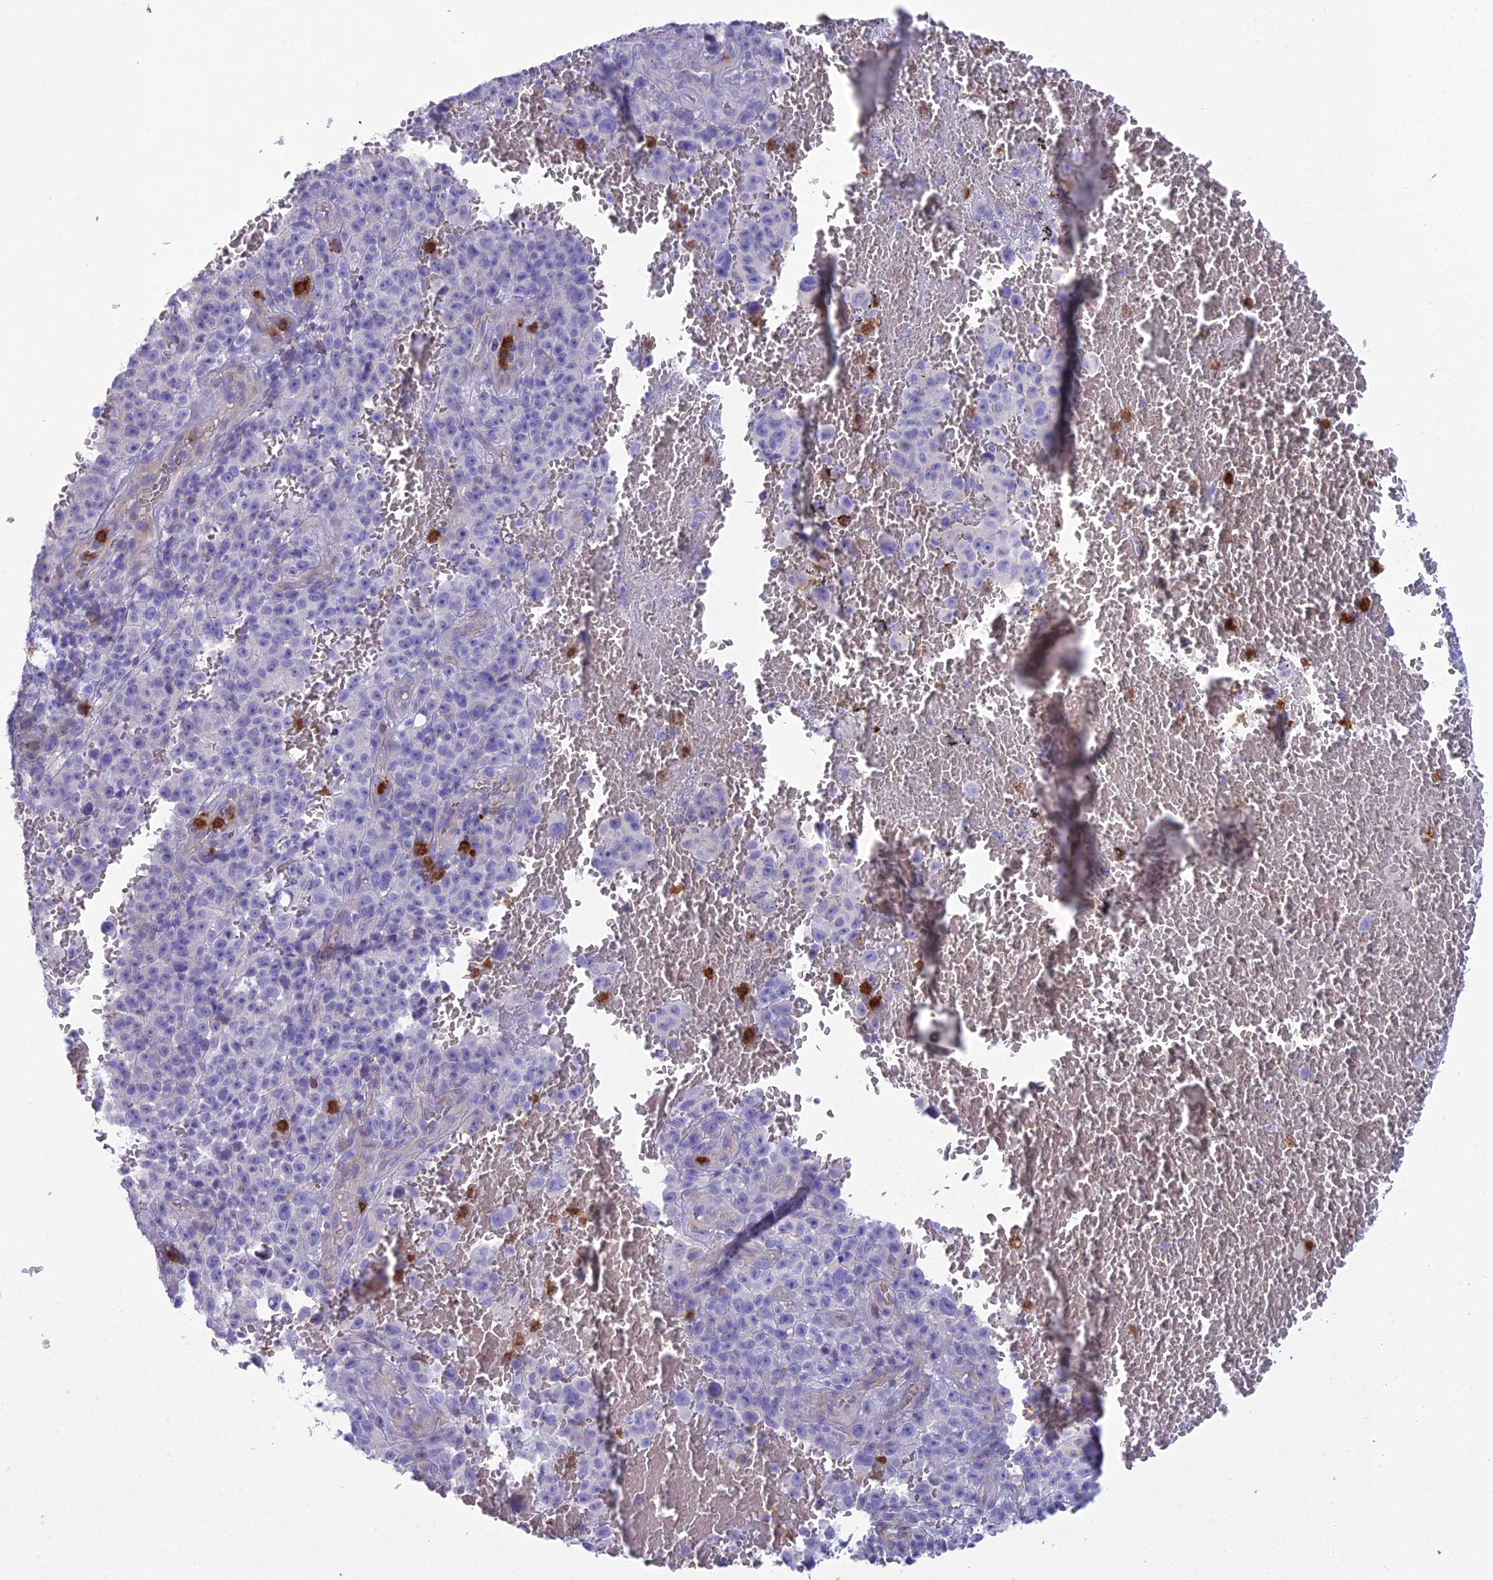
{"staining": {"intensity": "negative", "quantity": "none", "location": "none"}, "tissue": "melanoma", "cell_type": "Tumor cells", "image_type": "cancer", "snomed": [{"axis": "morphology", "description": "Malignant melanoma, NOS"}, {"axis": "topography", "description": "Skin"}], "caption": "The image exhibits no staining of tumor cells in malignant melanoma.", "gene": "OR1Q1", "patient": {"sex": "female", "age": 82}}